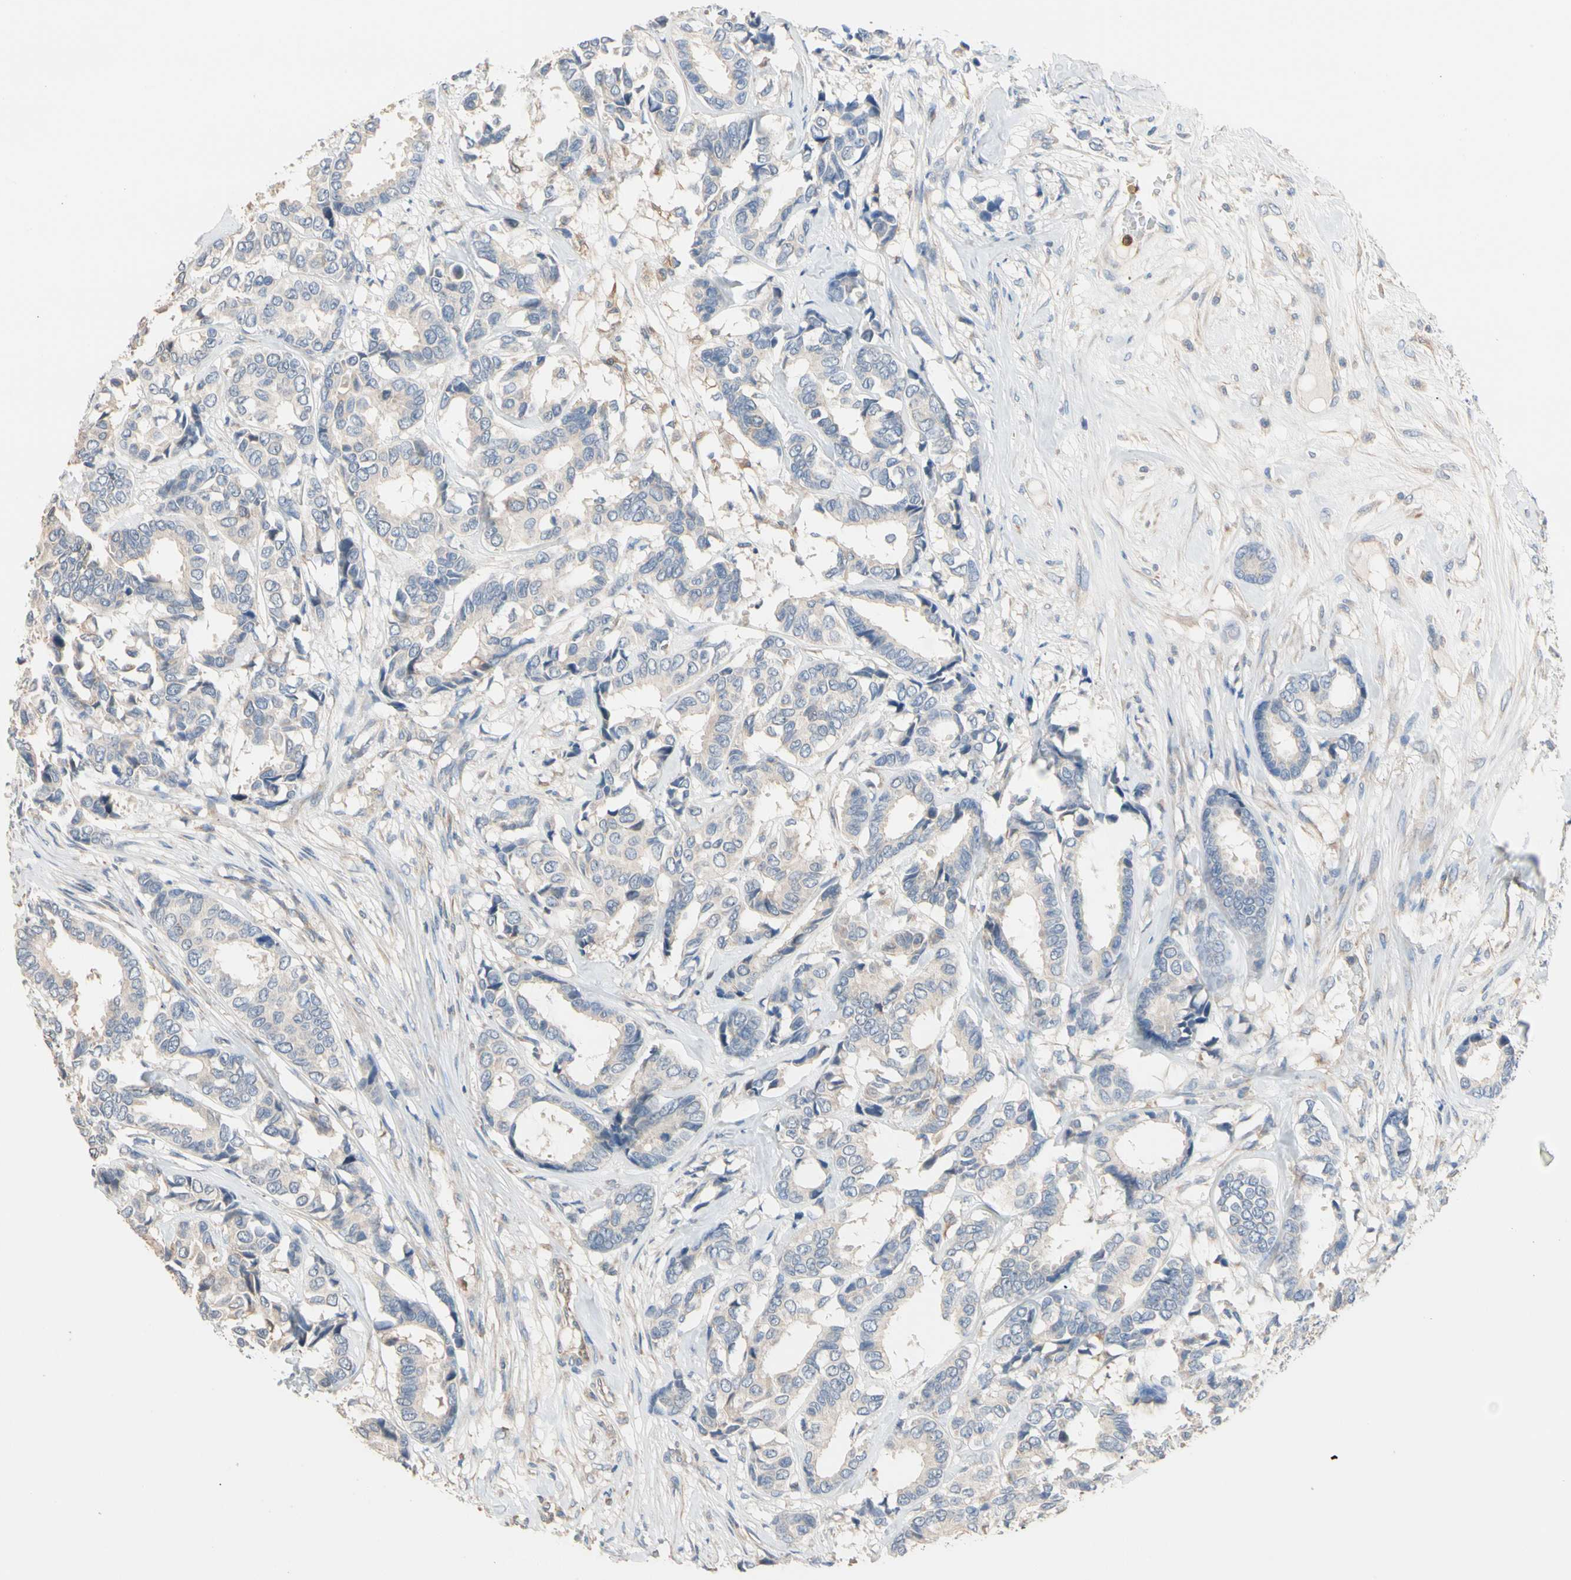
{"staining": {"intensity": "negative", "quantity": "none", "location": "none"}, "tissue": "breast cancer", "cell_type": "Tumor cells", "image_type": "cancer", "snomed": [{"axis": "morphology", "description": "Duct carcinoma"}, {"axis": "topography", "description": "Breast"}], "caption": "This is a histopathology image of IHC staining of breast cancer, which shows no expression in tumor cells. Brightfield microscopy of IHC stained with DAB (3,3'-diaminobenzidine) (brown) and hematoxylin (blue), captured at high magnification.", "gene": "BBOX1", "patient": {"sex": "female", "age": 87}}